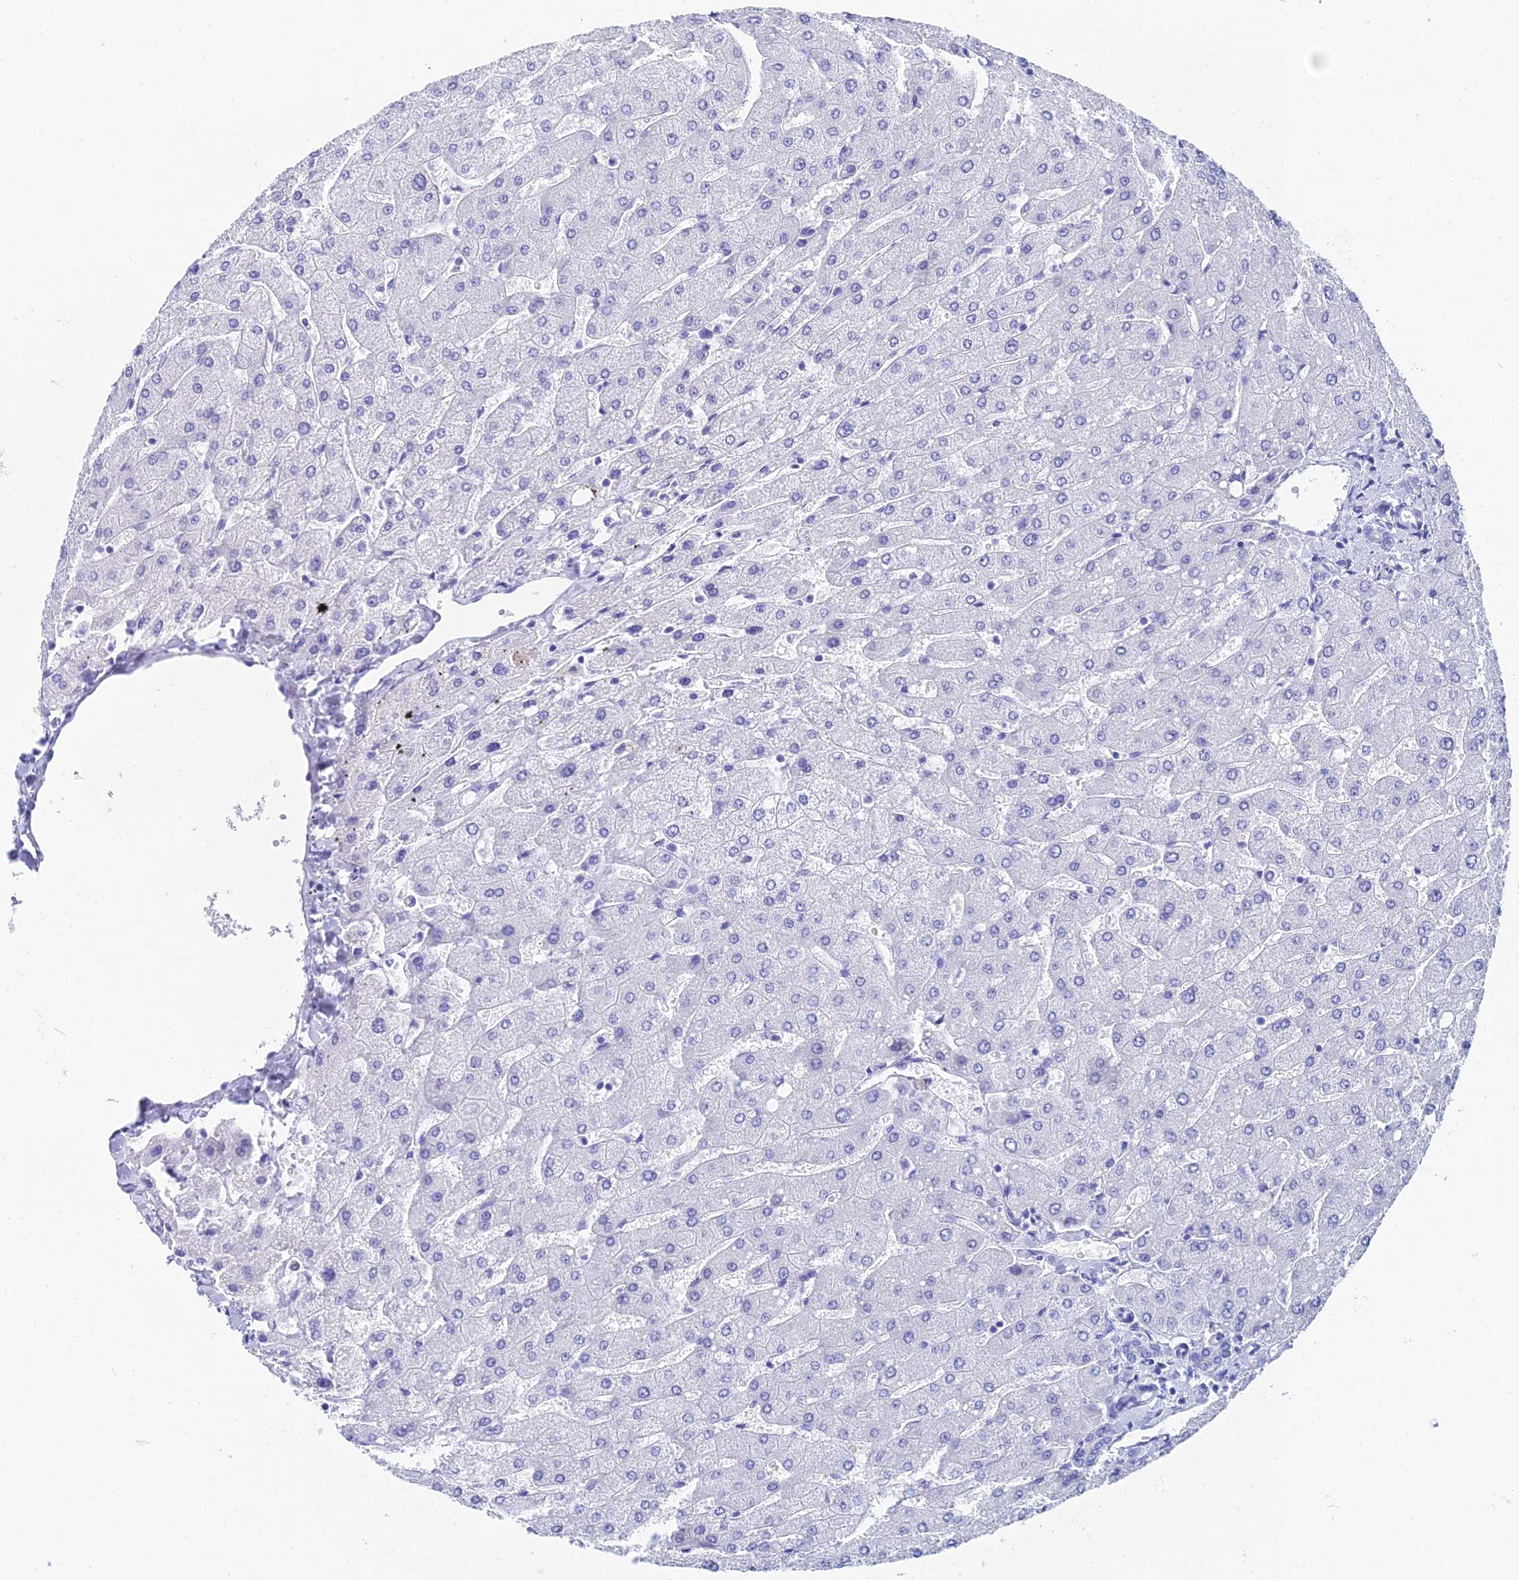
{"staining": {"intensity": "negative", "quantity": "none", "location": "none"}, "tissue": "liver", "cell_type": "Cholangiocytes", "image_type": "normal", "snomed": [{"axis": "morphology", "description": "Normal tissue, NOS"}, {"axis": "topography", "description": "Liver"}], "caption": "Photomicrograph shows no protein staining in cholangiocytes of benign liver. Nuclei are stained in blue.", "gene": "HSPA1L", "patient": {"sex": "male", "age": 55}}